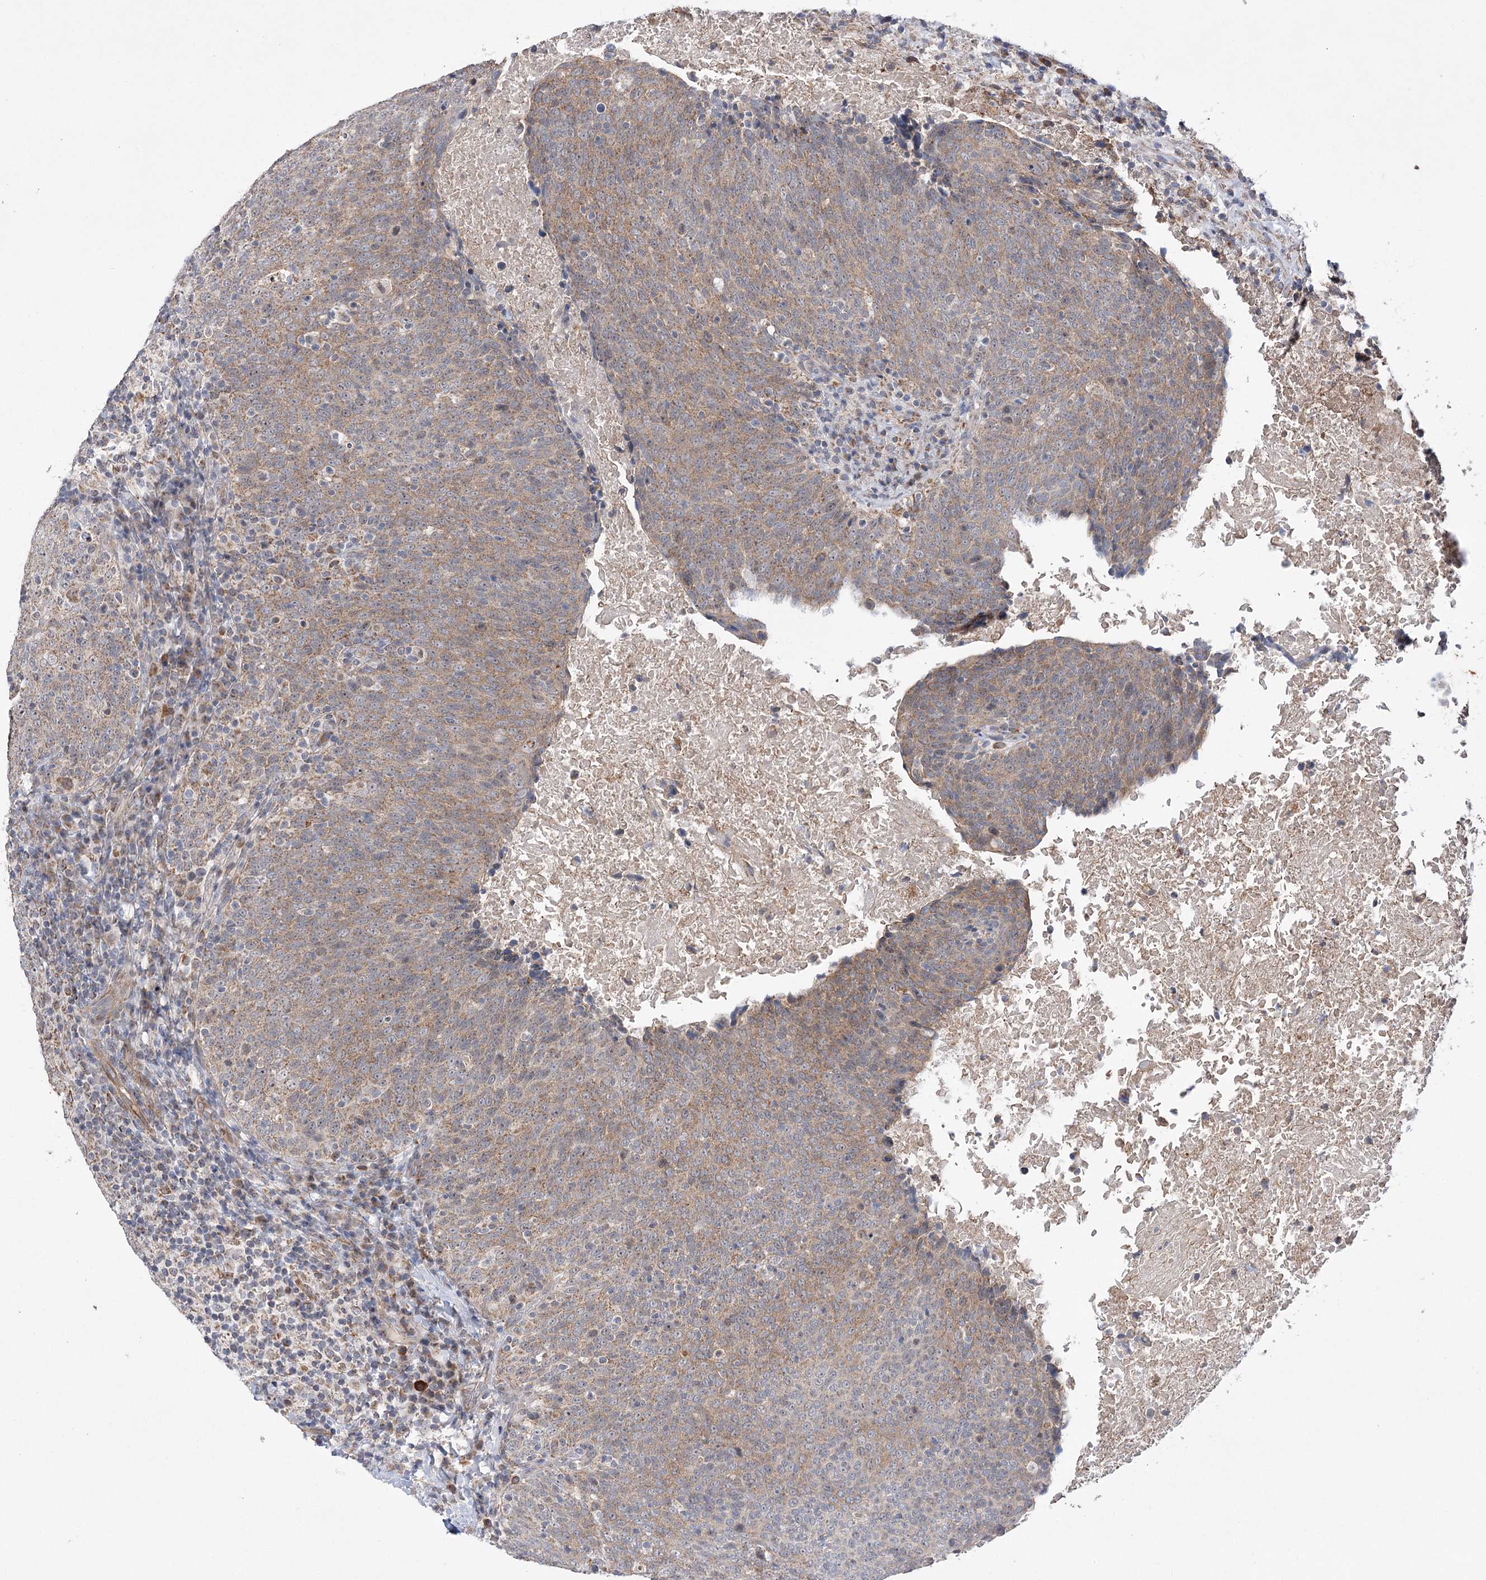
{"staining": {"intensity": "moderate", "quantity": "25%-75%", "location": "cytoplasmic/membranous"}, "tissue": "head and neck cancer", "cell_type": "Tumor cells", "image_type": "cancer", "snomed": [{"axis": "morphology", "description": "Squamous cell carcinoma, NOS"}, {"axis": "morphology", "description": "Squamous cell carcinoma, metastatic, NOS"}, {"axis": "topography", "description": "Lymph node"}, {"axis": "topography", "description": "Head-Neck"}], "caption": "Head and neck cancer (squamous cell carcinoma) stained with DAB (3,3'-diaminobenzidine) immunohistochemistry shows medium levels of moderate cytoplasmic/membranous staining in approximately 25%-75% of tumor cells. Nuclei are stained in blue.", "gene": "ECHDC3", "patient": {"sex": "male", "age": 62}}